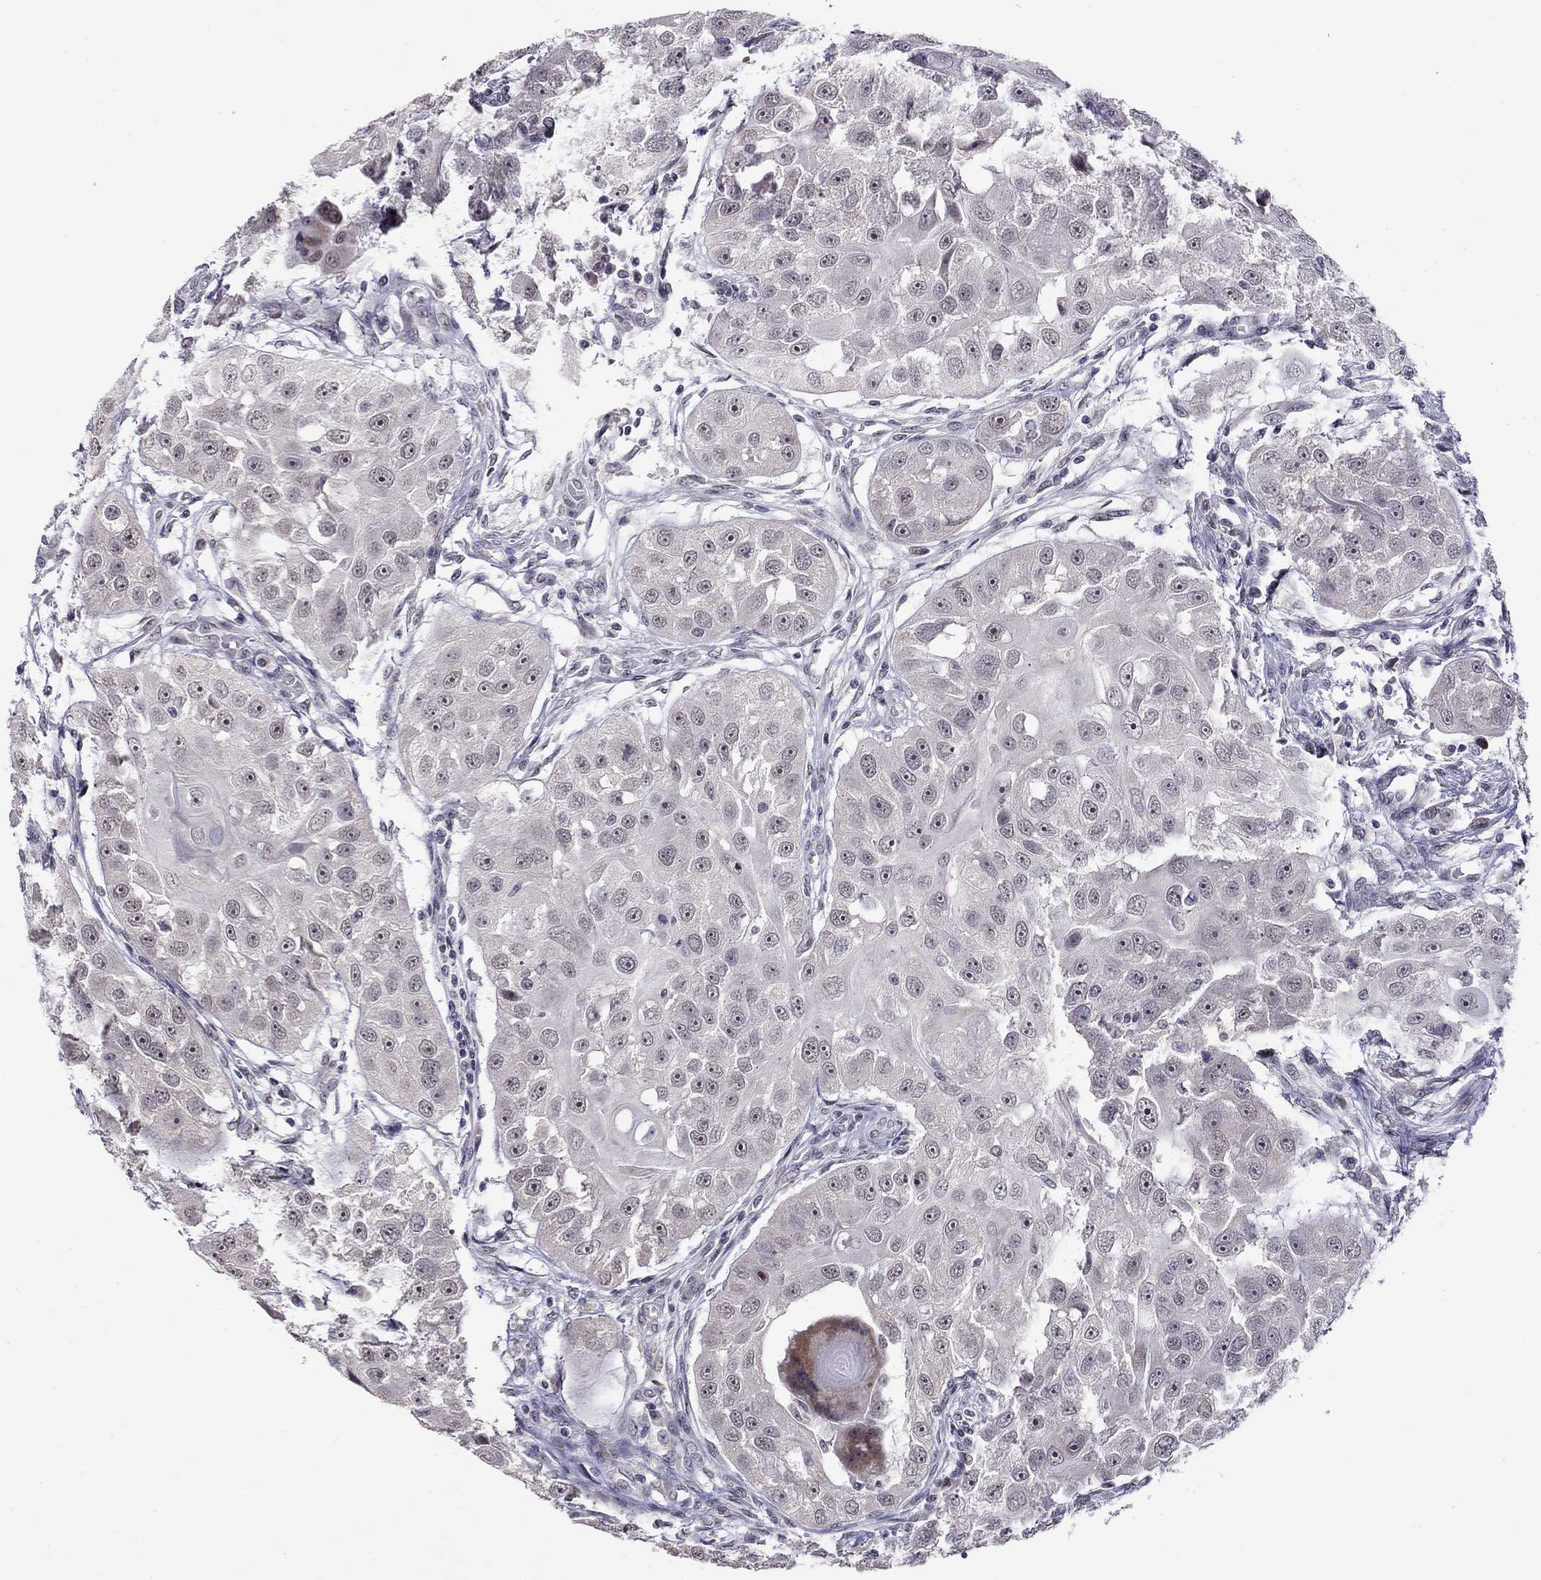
{"staining": {"intensity": "weak", "quantity": "<25%", "location": "nuclear"}, "tissue": "head and neck cancer", "cell_type": "Tumor cells", "image_type": "cancer", "snomed": [{"axis": "morphology", "description": "Squamous cell carcinoma, NOS"}, {"axis": "topography", "description": "Head-Neck"}], "caption": "IHC histopathology image of neoplastic tissue: head and neck cancer stained with DAB (3,3'-diaminobenzidine) displays no significant protein expression in tumor cells.", "gene": "HES5", "patient": {"sex": "male", "age": 51}}